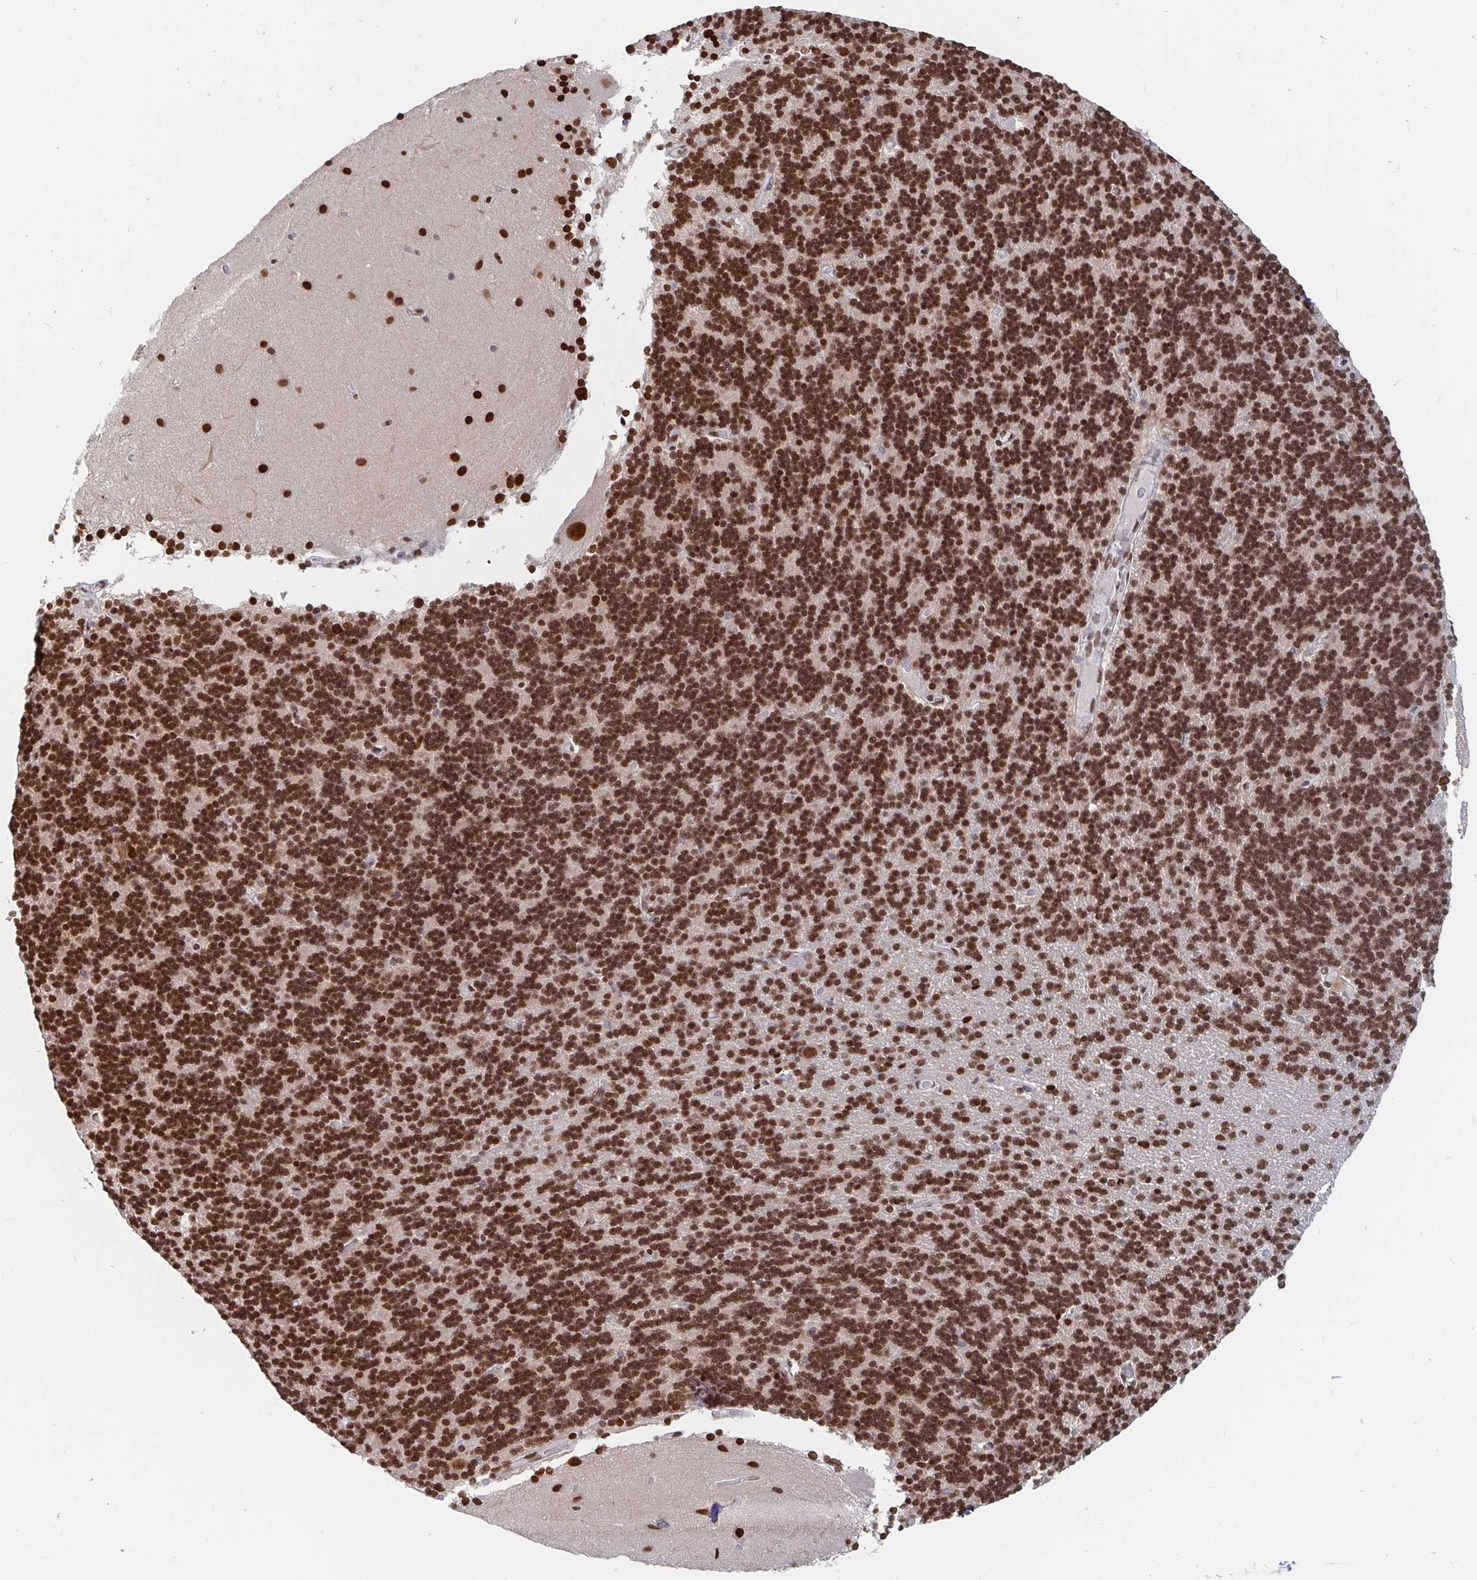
{"staining": {"intensity": "strong", "quantity": ">75%", "location": "nuclear"}, "tissue": "cerebellum", "cell_type": "Cells in granular layer", "image_type": "normal", "snomed": [{"axis": "morphology", "description": "Normal tissue, NOS"}, {"axis": "topography", "description": "Cerebellum"}], "caption": "A photomicrograph of human cerebellum stained for a protein exhibits strong nuclear brown staining in cells in granular layer. (DAB (3,3'-diaminobenzidine) = brown stain, brightfield microscopy at high magnification).", "gene": "RBMXL1", "patient": {"sex": "female", "age": 54}}